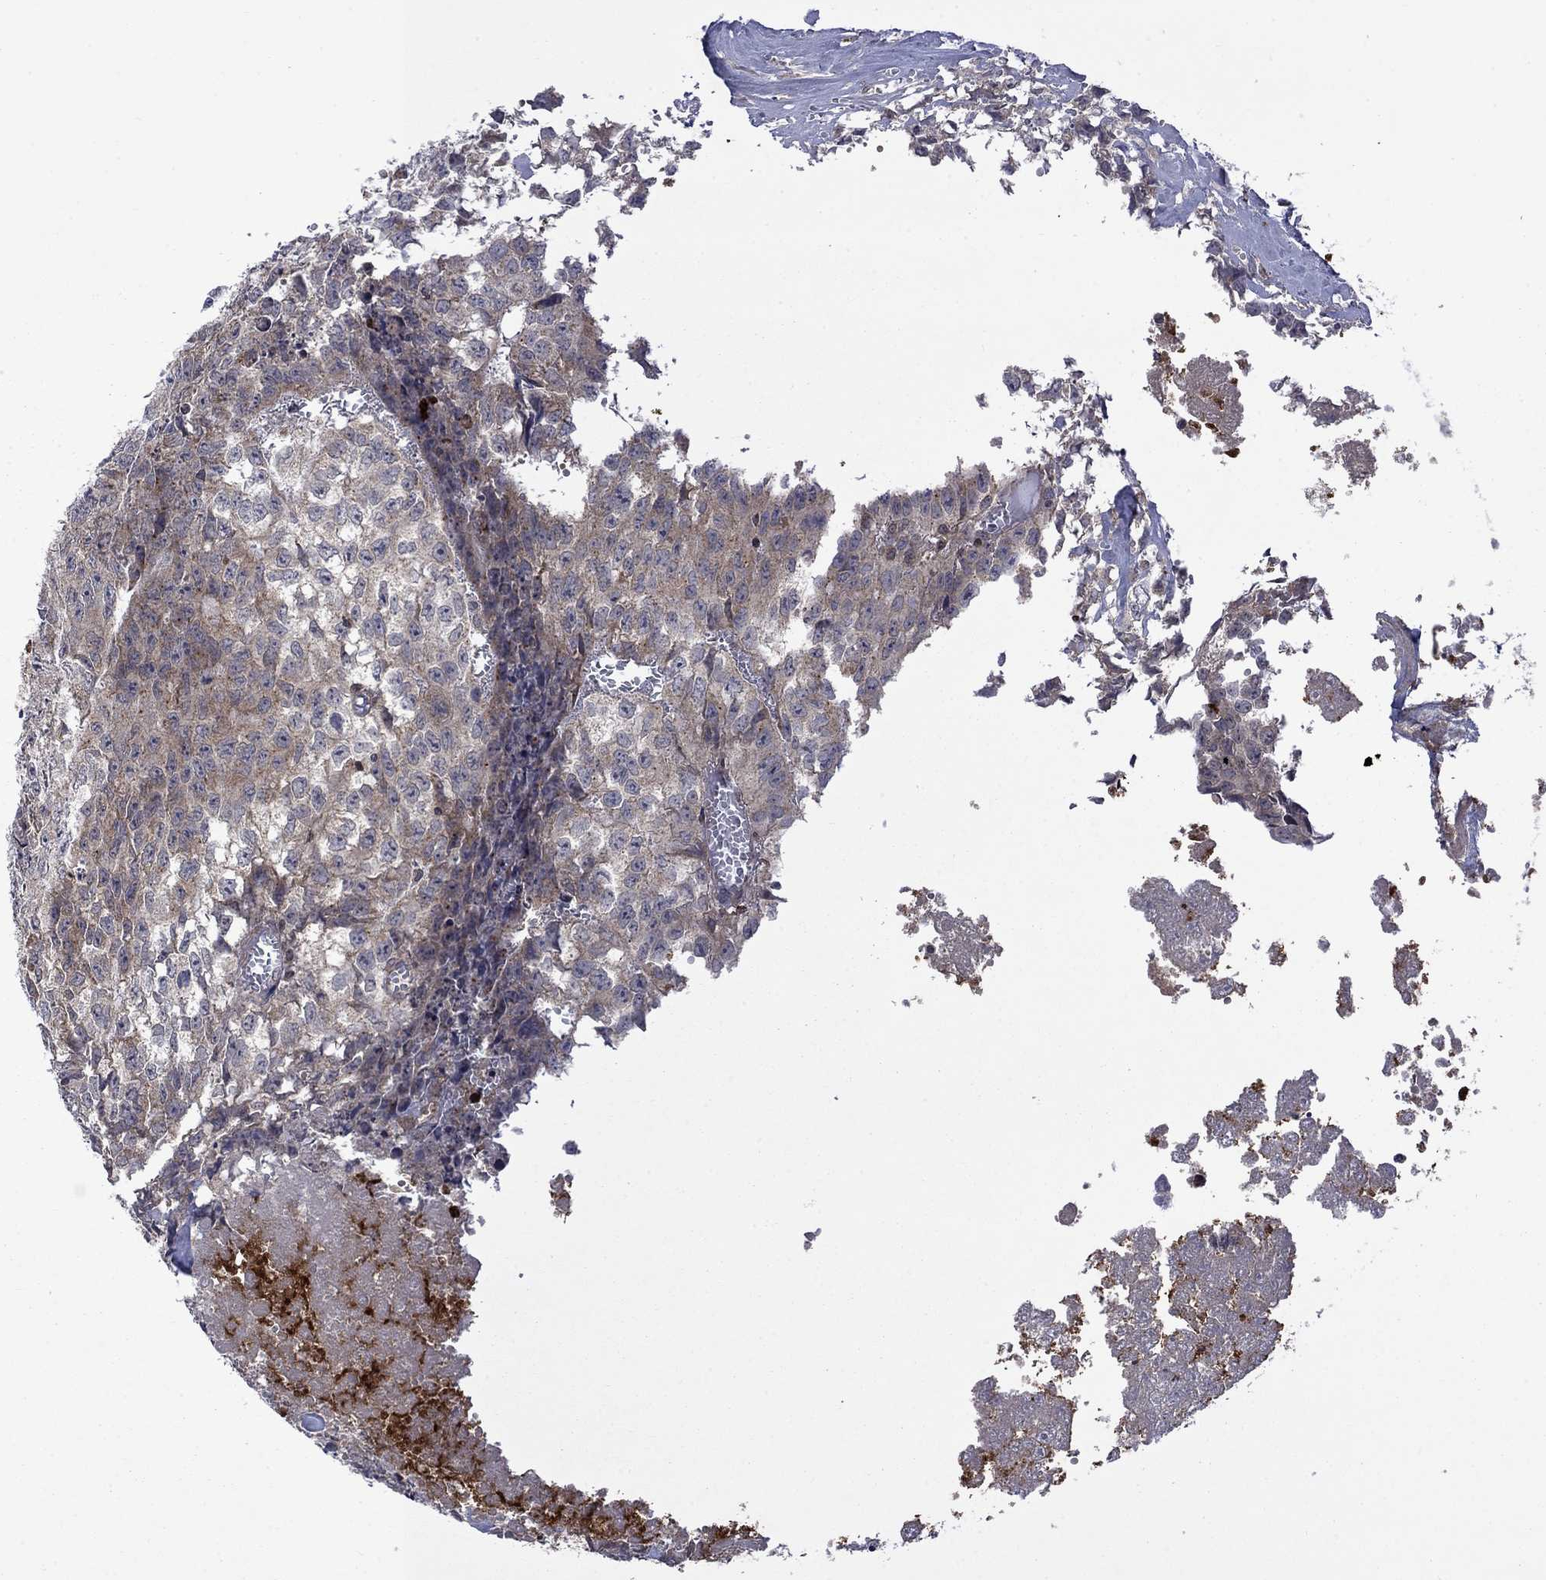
{"staining": {"intensity": "negative", "quantity": "none", "location": "none"}, "tissue": "testis cancer", "cell_type": "Tumor cells", "image_type": "cancer", "snomed": [{"axis": "morphology", "description": "Carcinoma, Embryonal, NOS"}, {"axis": "morphology", "description": "Teratoma, malignant, NOS"}, {"axis": "topography", "description": "Testis"}], "caption": "IHC of human testis malignant teratoma reveals no positivity in tumor cells. The staining was performed using DAB (3,3'-diaminobenzidine) to visualize the protein expression in brown, while the nuclei were stained in blue with hematoxylin (Magnification: 20x).", "gene": "TMEM33", "patient": {"sex": "male", "age": 24}}